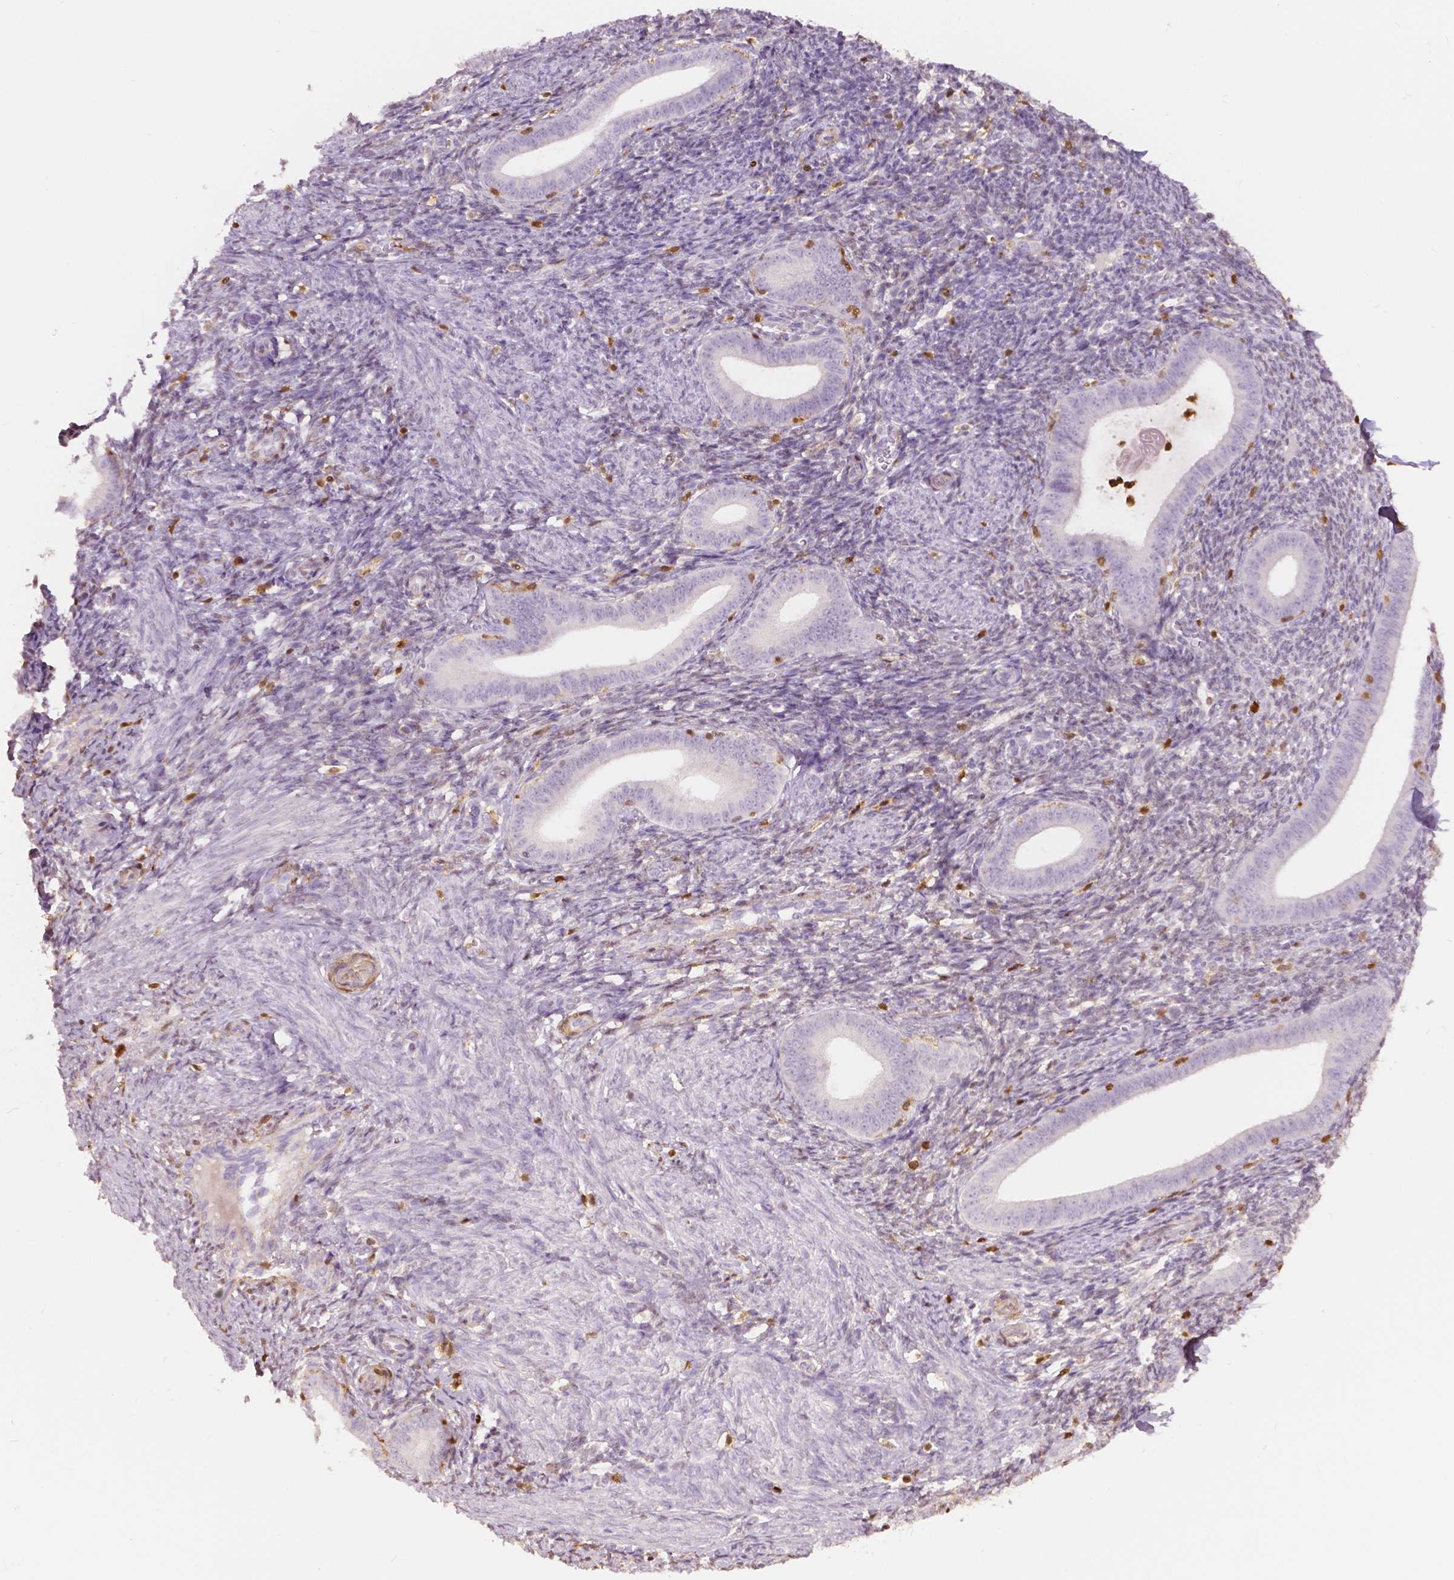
{"staining": {"intensity": "negative", "quantity": "none", "location": "none"}, "tissue": "endometrium", "cell_type": "Cells in endometrial stroma", "image_type": "normal", "snomed": [{"axis": "morphology", "description": "Normal tissue, NOS"}, {"axis": "topography", "description": "Endometrium"}], "caption": "Image shows no protein positivity in cells in endometrial stroma of unremarkable endometrium.", "gene": "S100A4", "patient": {"sex": "female", "age": 25}}